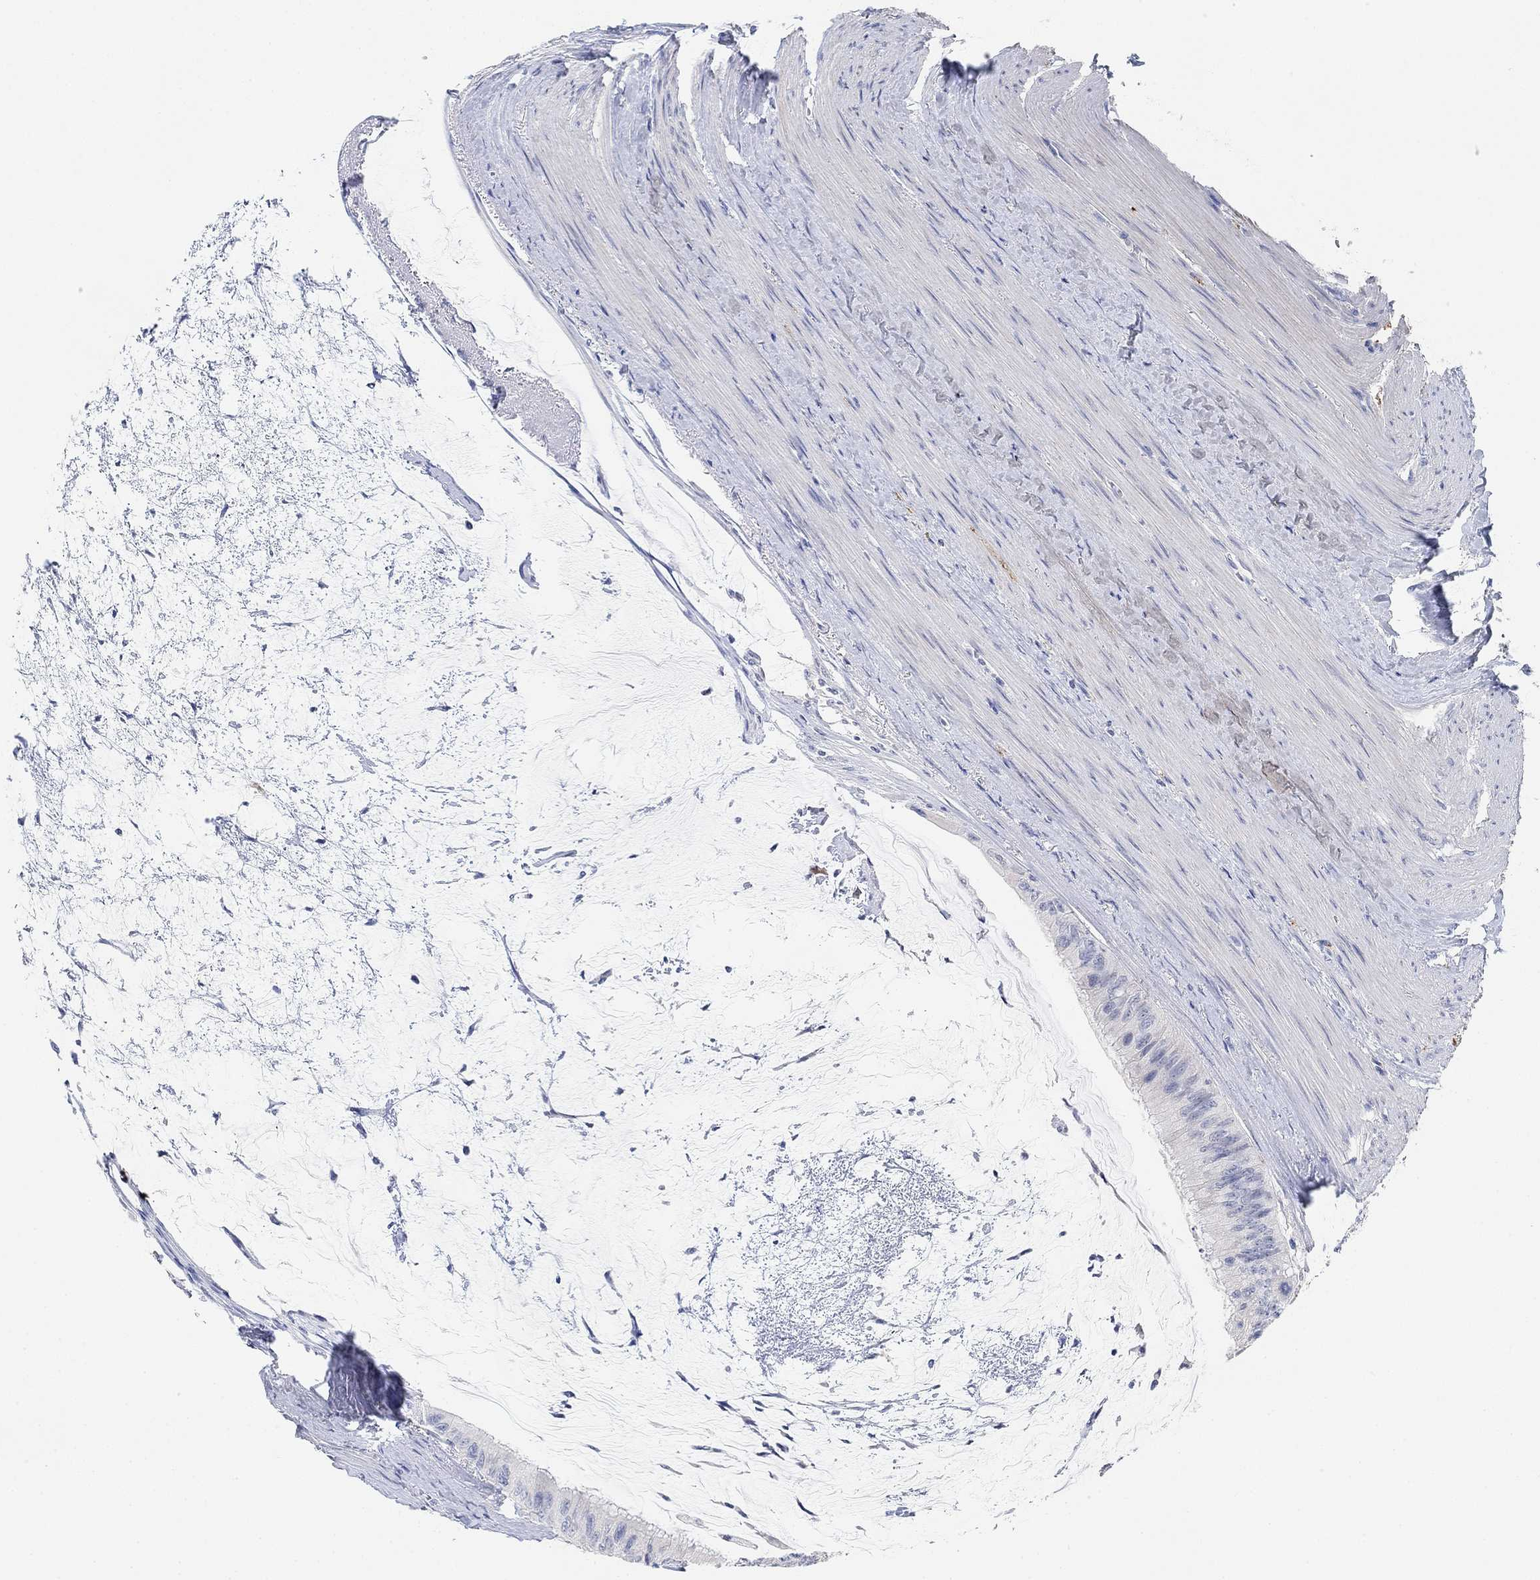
{"staining": {"intensity": "negative", "quantity": "none", "location": "none"}, "tissue": "colorectal cancer", "cell_type": "Tumor cells", "image_type": "cancer", "snomed": [{"axis": "morphology", "description": "Normal tissue, NOS"}, {"axis": "morphology", "description": "Adenocarcinoma, NOS"}, {"axis": "topography", "description": "Colon"}], "caption": "Micrograph shows no protein expression in tumor cells of colorectal adenocarcinoma tissue. (DAB (3,3'-diaminobenzidine) immunohistochemistry with hematoxylin counter stain).", "gene": "VAT1L", "patient": {"sex": "male", "age": 65}}